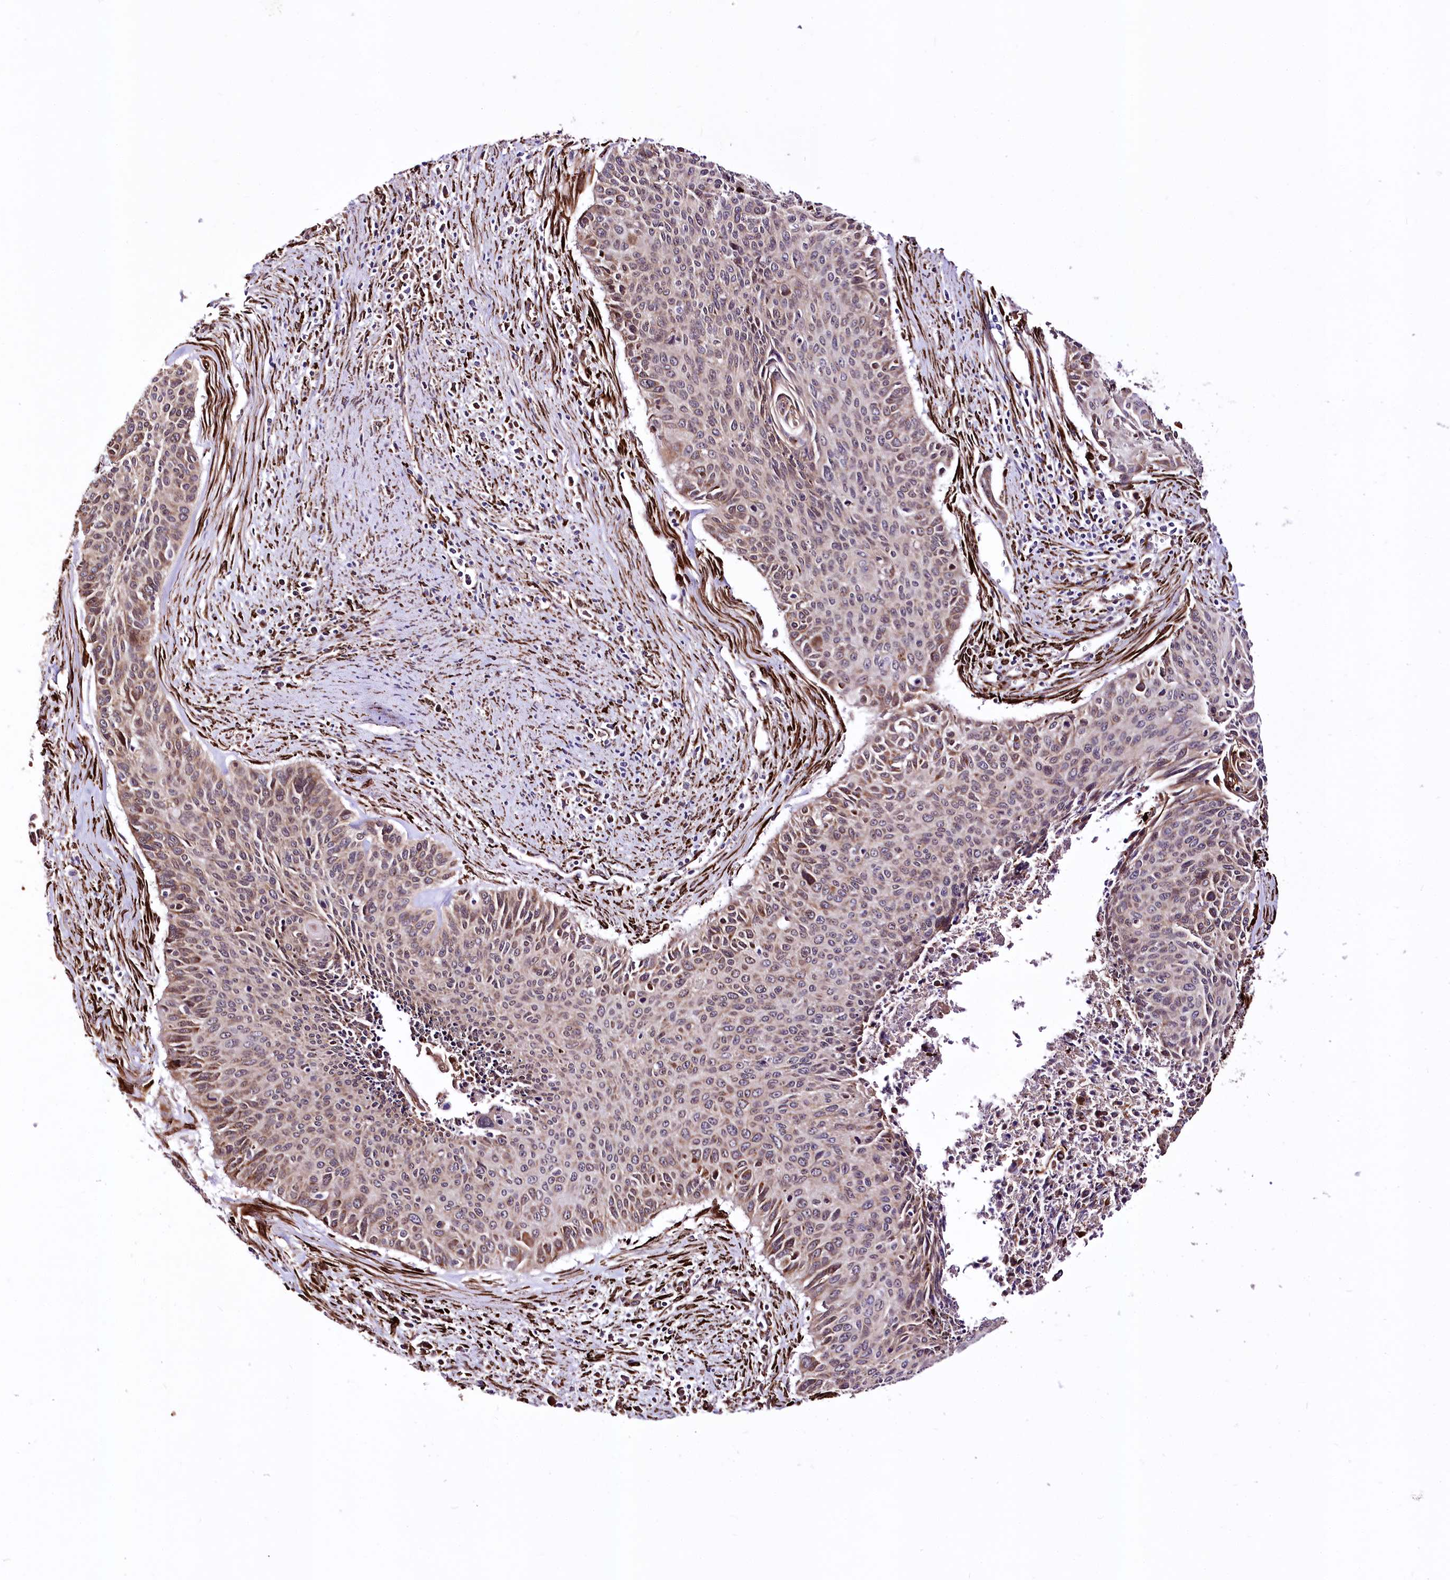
{"staining": {"intensity": "moderate", "quantity": "25%-75%", "location": "cytoplasmic/membranous"}, "tissue": "cervical cancer", "cell_type": "Tumor cells", "image_type": "cancer", "snomed": [{"axis": "morphology", "description": "Squamous cell carcinoma, NOS"}, {"axis": "topography", "description": "Cervix"}], "caption": "Immunohistochemistry (IHC) of human cervical squamous cell carcinoma displays medium levels of moderate cytoplasmic/membranous expression in approximately 25%-75% of tumor cells. (brown staining indicates protein expression, while blue staining denotes nuclei).", "gene": "WWC1", "patient": {"sex": "female", "age": 55}}